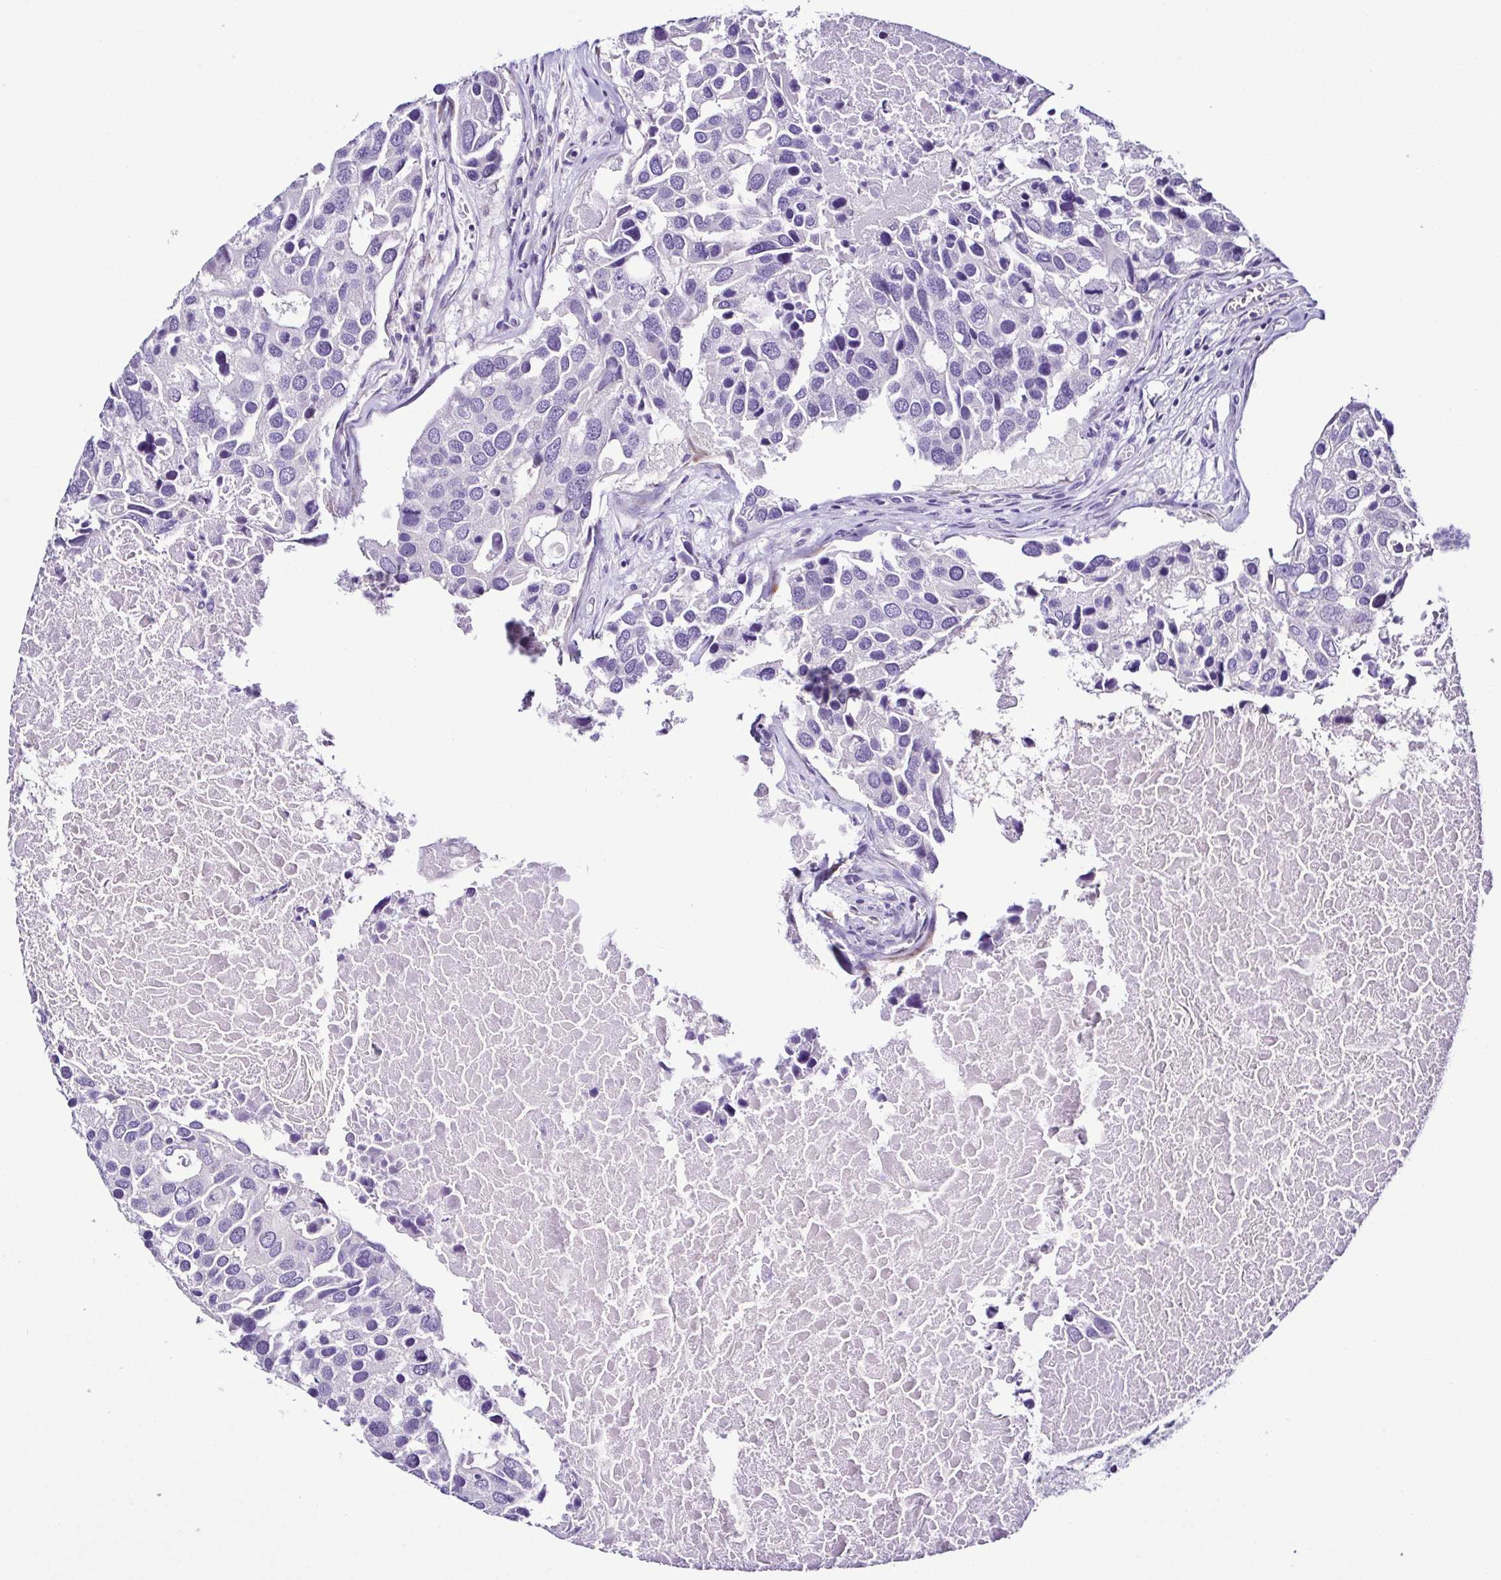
{"staining": {"intensity": "negative", "quantity": "none", "location": "none"}, "tissue": "breast cancer", "cell_type": "Tumor cells", "image_type": "cancer", "snomed": [{"axis": "morphology", "description": "Duct carcinoma"}, {"axis": "topography", "description": "Breast"}], "caption": "Histopathology image shows no protein staining in tumor cells of breast cancer (intraductal carcinoma) tissue. (DAB (3,3'-diaminobenzidine) immunohistochemistry (IHC) visualized using brightfield microscopy, high magnification).", "gene": "SRL", "patient": {"sex": "female", "age": 83}}